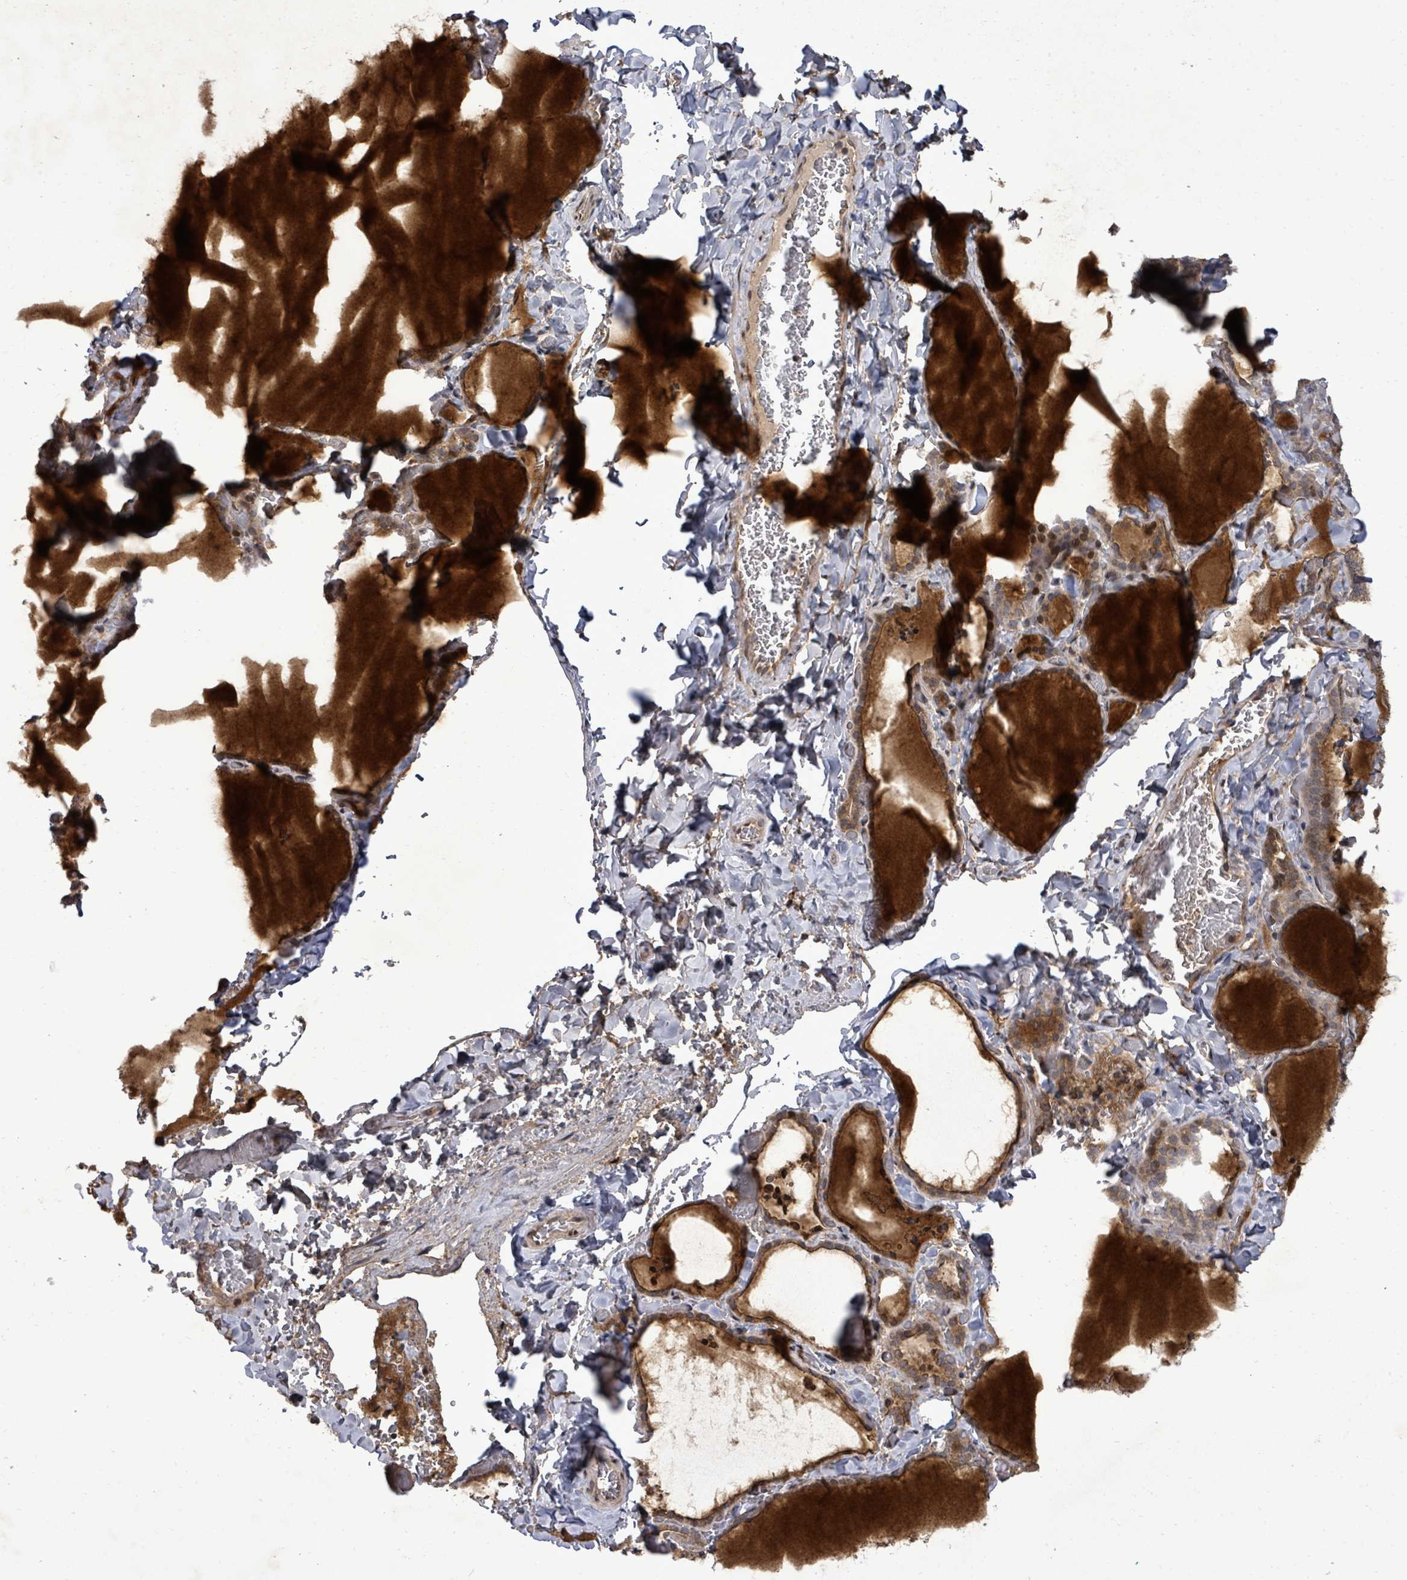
{"staining": {"intensity": "moderate", "quantity": "25%-75%", "location": "cytoplasmic/membranous"}, "tissue": "thyroid gland", "cell_type": "Glandular cells", "image_type": "normal", "snomed": [{"axis": "morphology", "description": "Normal tissue, NOS"}, {"axis": "topography", "description": "Thyroid gland"}], "caption": "This is a micrograph of immunohistochemistry (IHC) staining of unremarkable thyroid gland, which shows moderate positivity in the cytoplasmic/membranous of glandular cells.", "gene": "KRTAP27", "patient": {"sex": "female", "age": 22}}